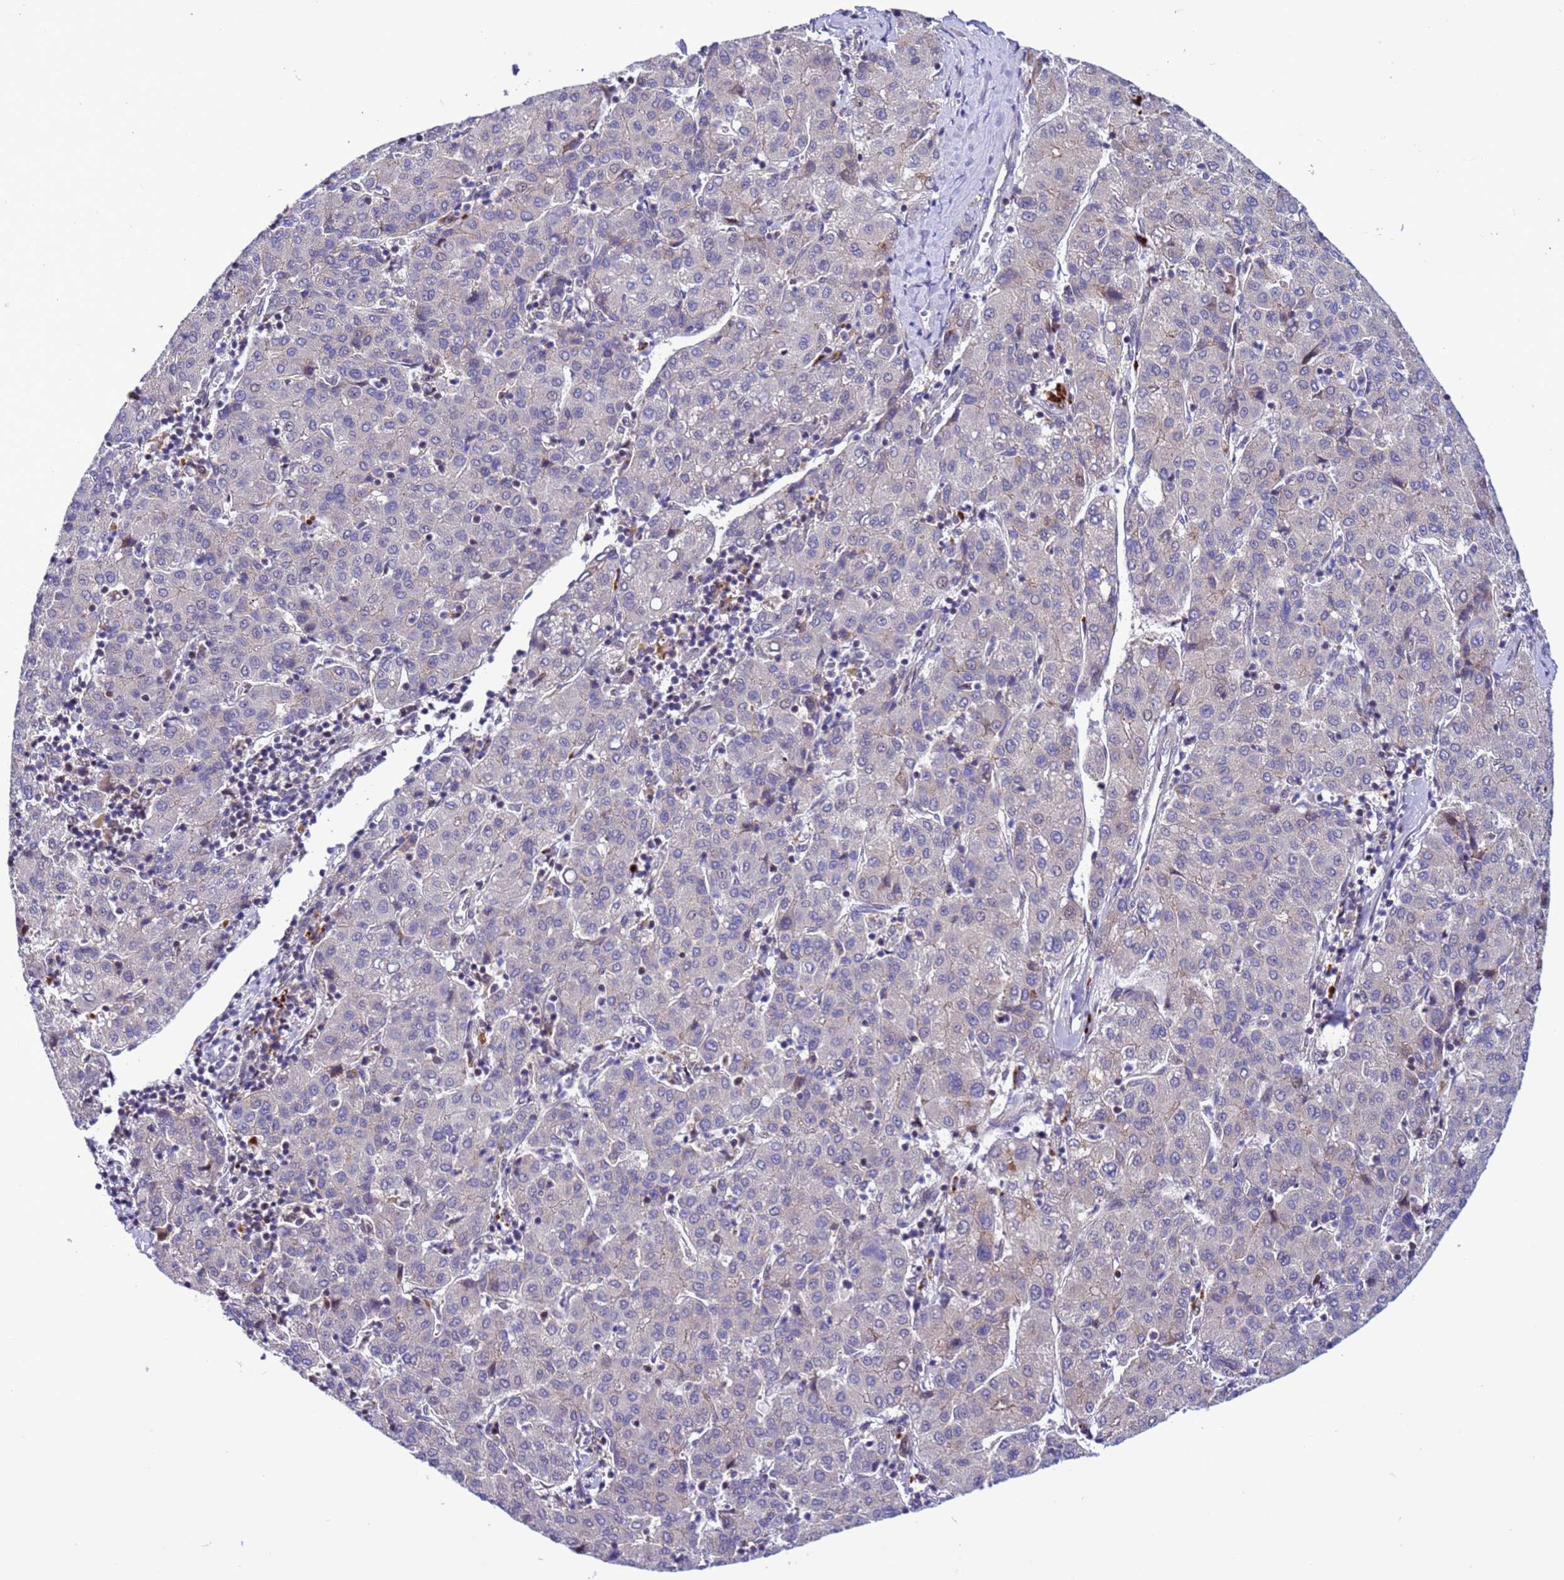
{"staining": {"intensity": "negative", "quantity": "none", "location": "none"}, "tissue": "liver cancer", "cell_type": "Tumor cells", "image_type": "cancer", "snomed": [{"axis": "morphology", "description": "Carcinoma, Hepatocellular, NOS"}, {"axis": "topography", "description": "Liver"}], "caption": "The micrograph exhibits no staining of tumor cells in liver hepatocellular carcinoma.", "gene": "RASD1", "patient": {"sex": "male", "age": 65}}